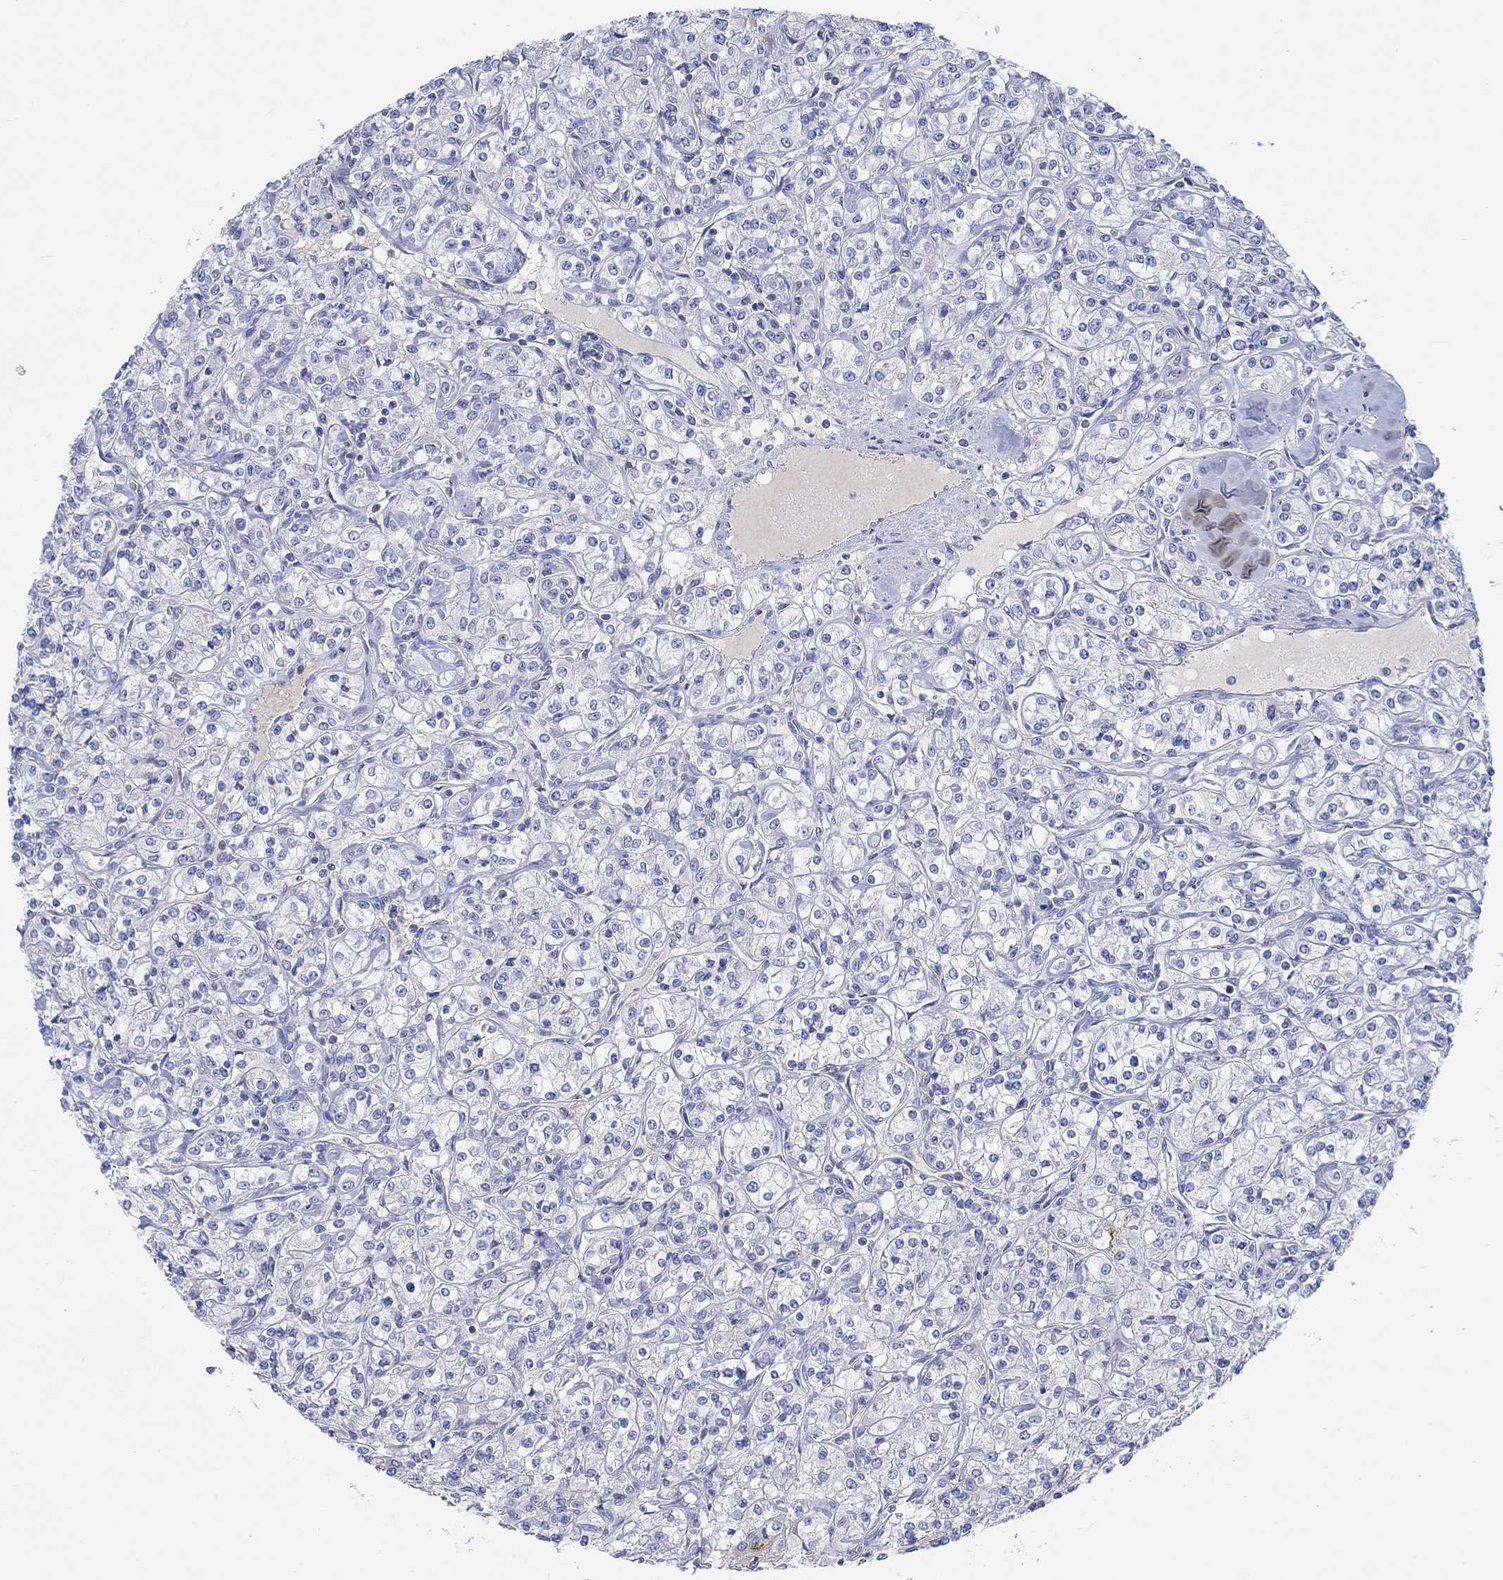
{"staining": {"intensity": "negative", "quantity": "none", "location": "none"}, "tissue": "renal cancer", "cell_type": "Tumor cells", "image_type": "cancer", "snomed": [{"axis": "morphology", "description": "Adenocarcinoma, NOS"}, {"axis": "topography", "description": "Kidney"}], "caption": "IHC micrograph of renal adenocarcinoma stained for a protein (brown), which displays no positivity in tumor cells.", "gene": "GCM1", "patient": {"sex": "male", "age": 77}}